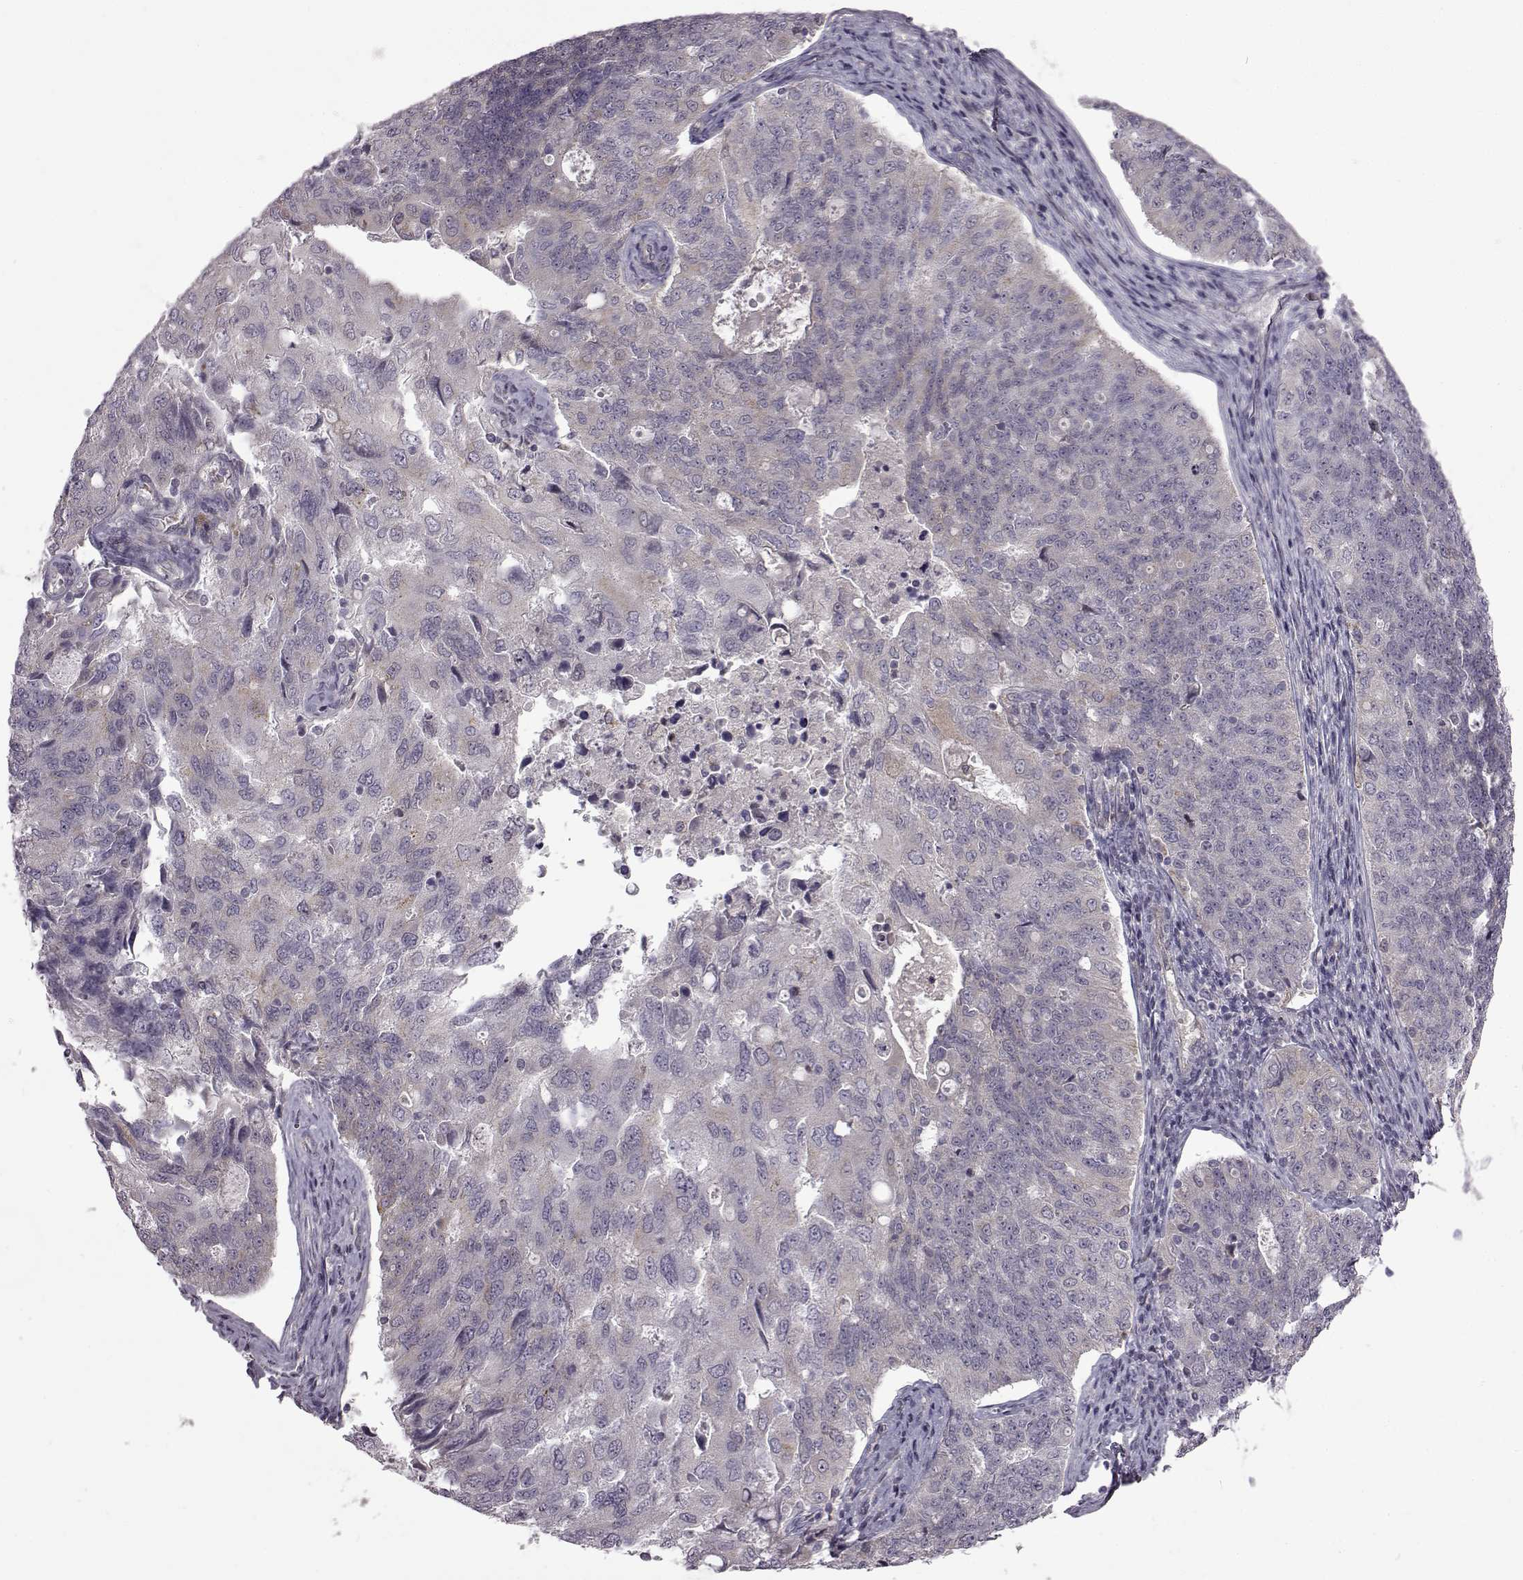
{"staining": {"intensity": "negative", "quantity": "none", "location": "none"}, "tissue": "endometrial cancer", "cell_type": "Tumor cells", "image_type": "cancer", "snomed": [{"axis": "morphology", "description": "Adenocarcinoma, NOS"}, {"axis": "topography", "description": "Endometrium"}], "caption": "Image shows no significant protein expression in tumor cells of endometrial cancer (adenocarcinoma).", "gene": "B3GNT6", "patient": {"sex": "female", "age": 43}}